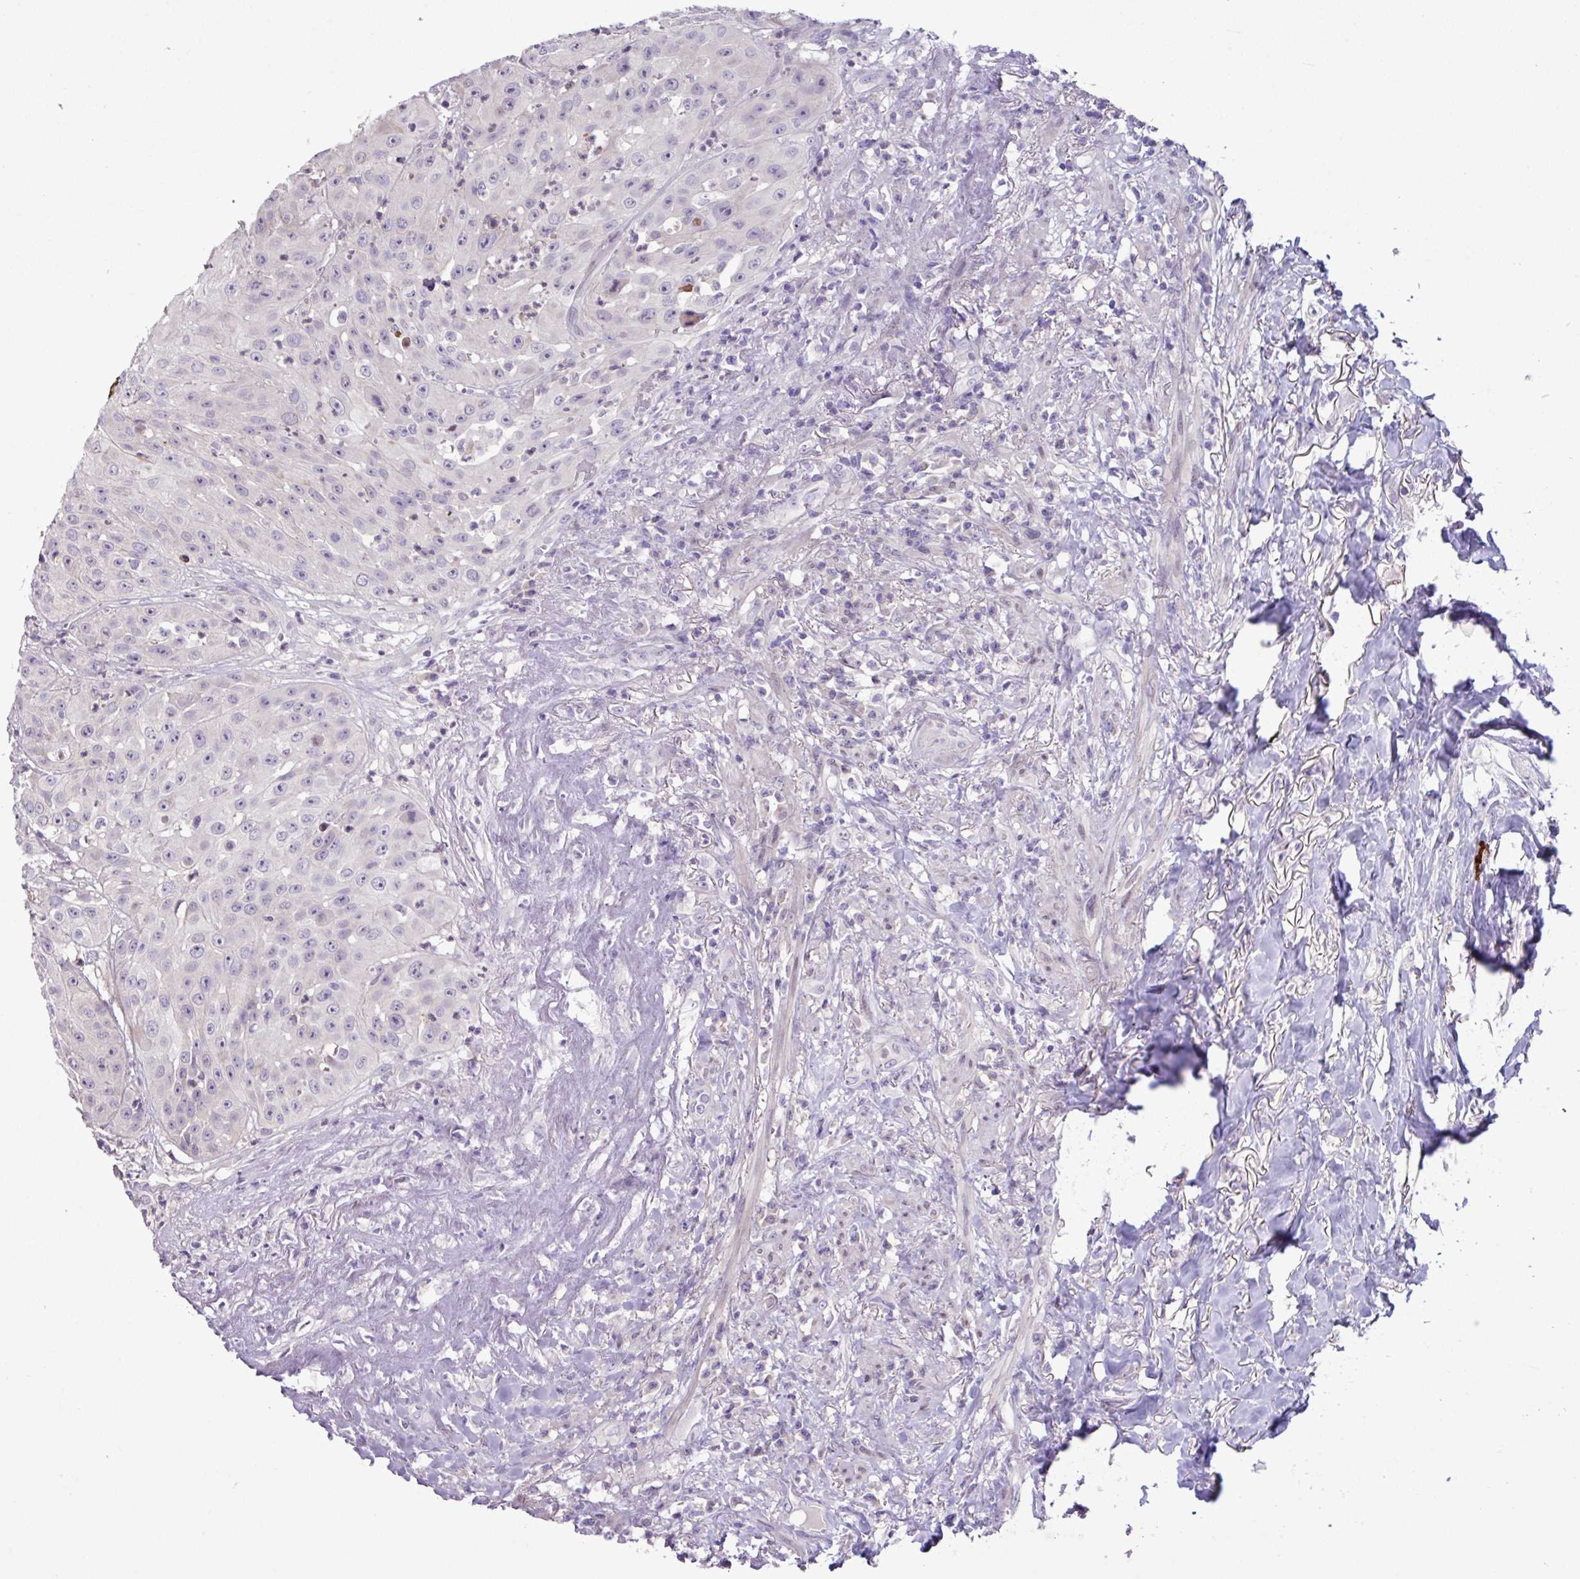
{"staining": {"intensity": "negative", "quantity": "none", "location": "none"}, "tissue": "head and neck cancer", "cell_type": "Tumor cells", "image_type": "cancer", "snomed": [{"axis": "morphology", "description": "Squamous cell carcinoma, NOS"}, {"axis": "topography", "description": "Head-Neck"}], "caption": "The IHC photomicrograph has no significant expression in tumor cells of head and neck cancer (squamous cell carcinoma) tissue.", "gene": "PNLDC1", "patient": {"sex": "male", "age": 83}}